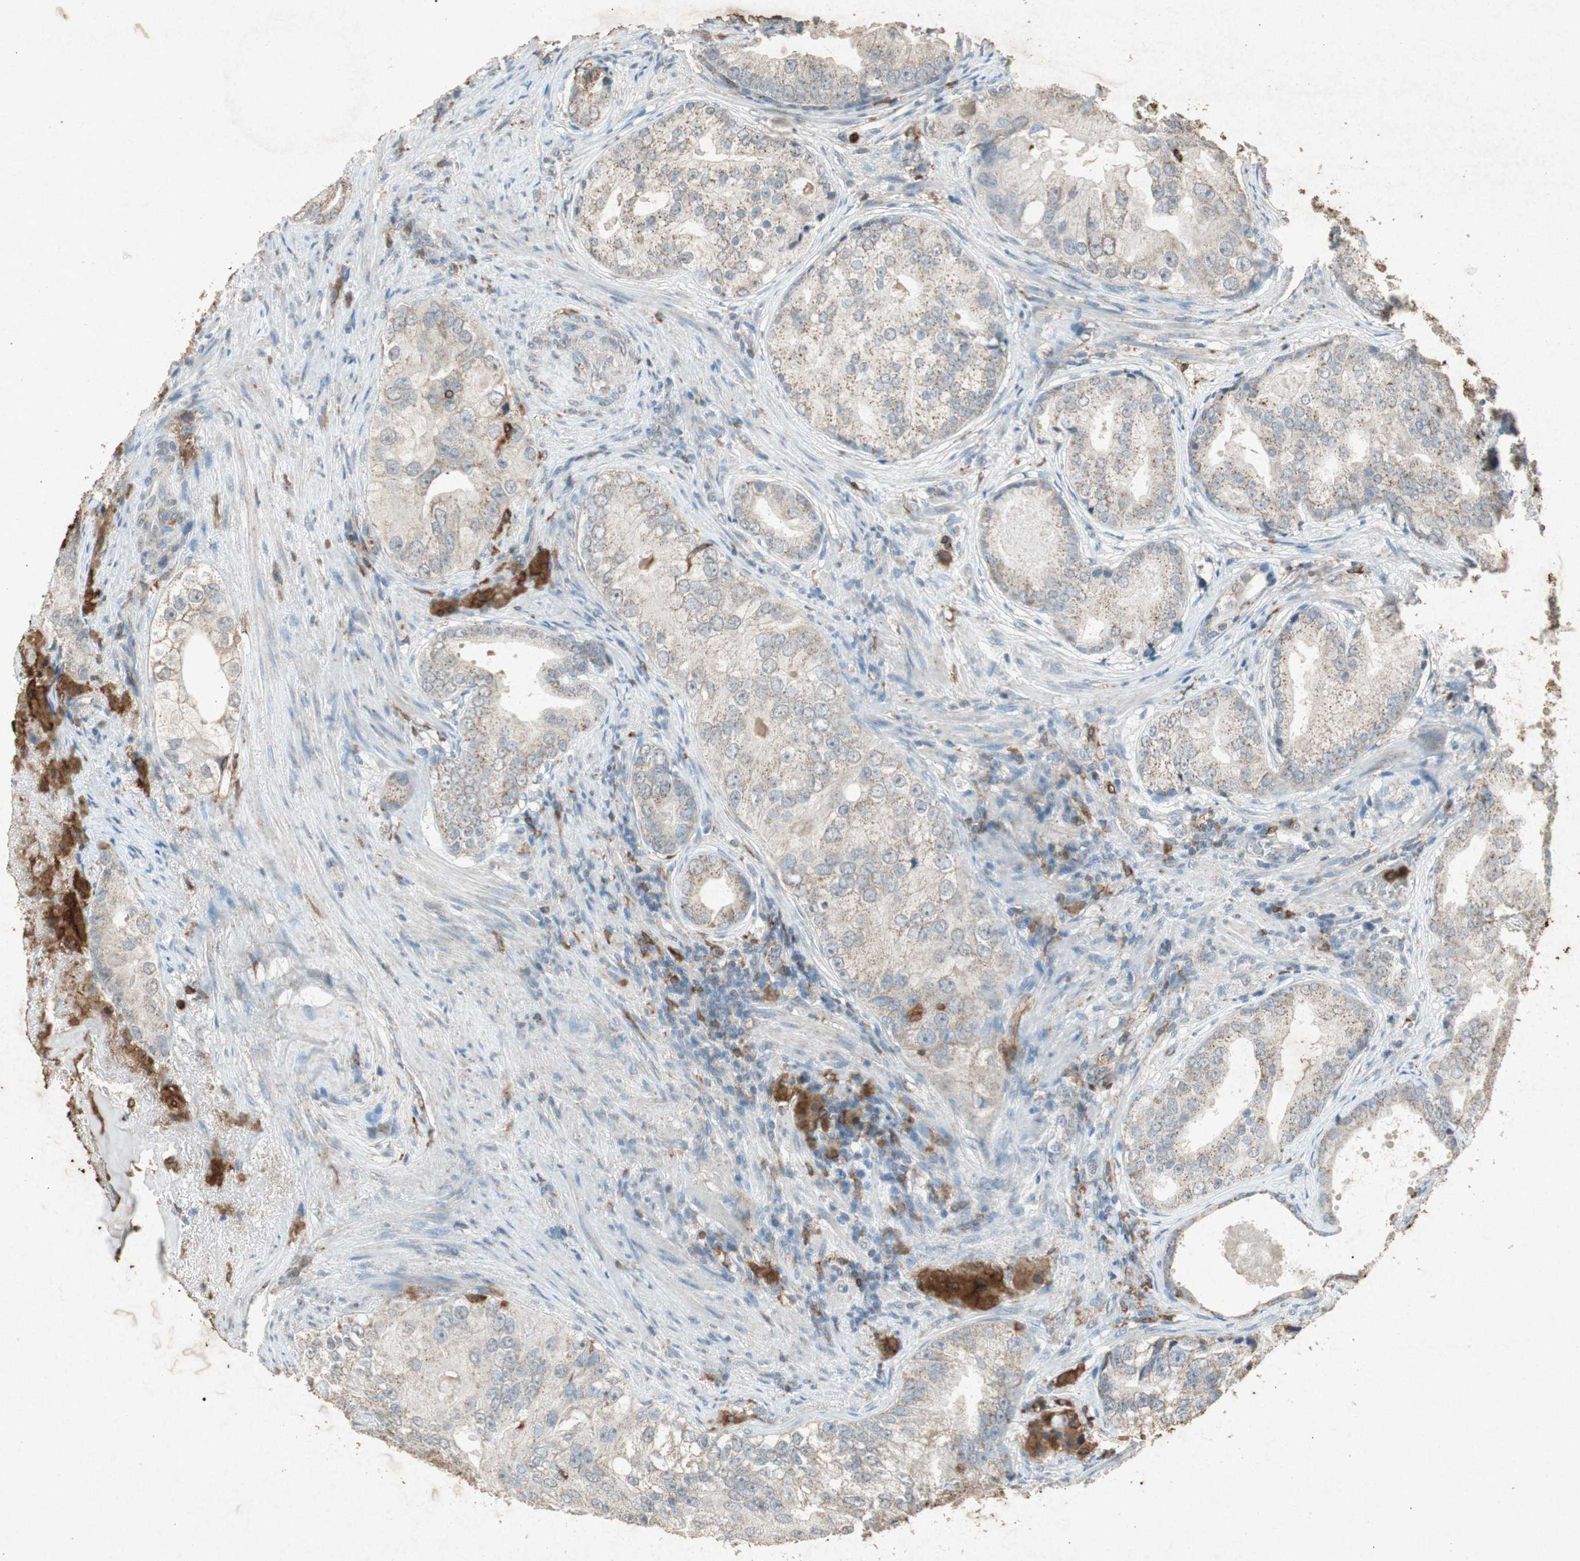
{"staining": {"intensity": "weak", "quantity": "25%-75%", "location": "cytoplasmic/membranous"}, "tissue": "prostate cancer", "cell_type": "Tumor cells", "image_type": "cancer", "snomed": [{"axis": "morphology", "description": "Adenocarcinoma, High grade"}, {"axis": "topography", "description": "Prostate"}], "caption": "Prostate high-grade adenocarcinoma was stained to show a protein in brown. There is low levels of weak cytoplasmic/membranous staining in about 25%-75% of tumor cells.", "gene": "TYROBP", "patient": {"sex": "male", "age": 66}}